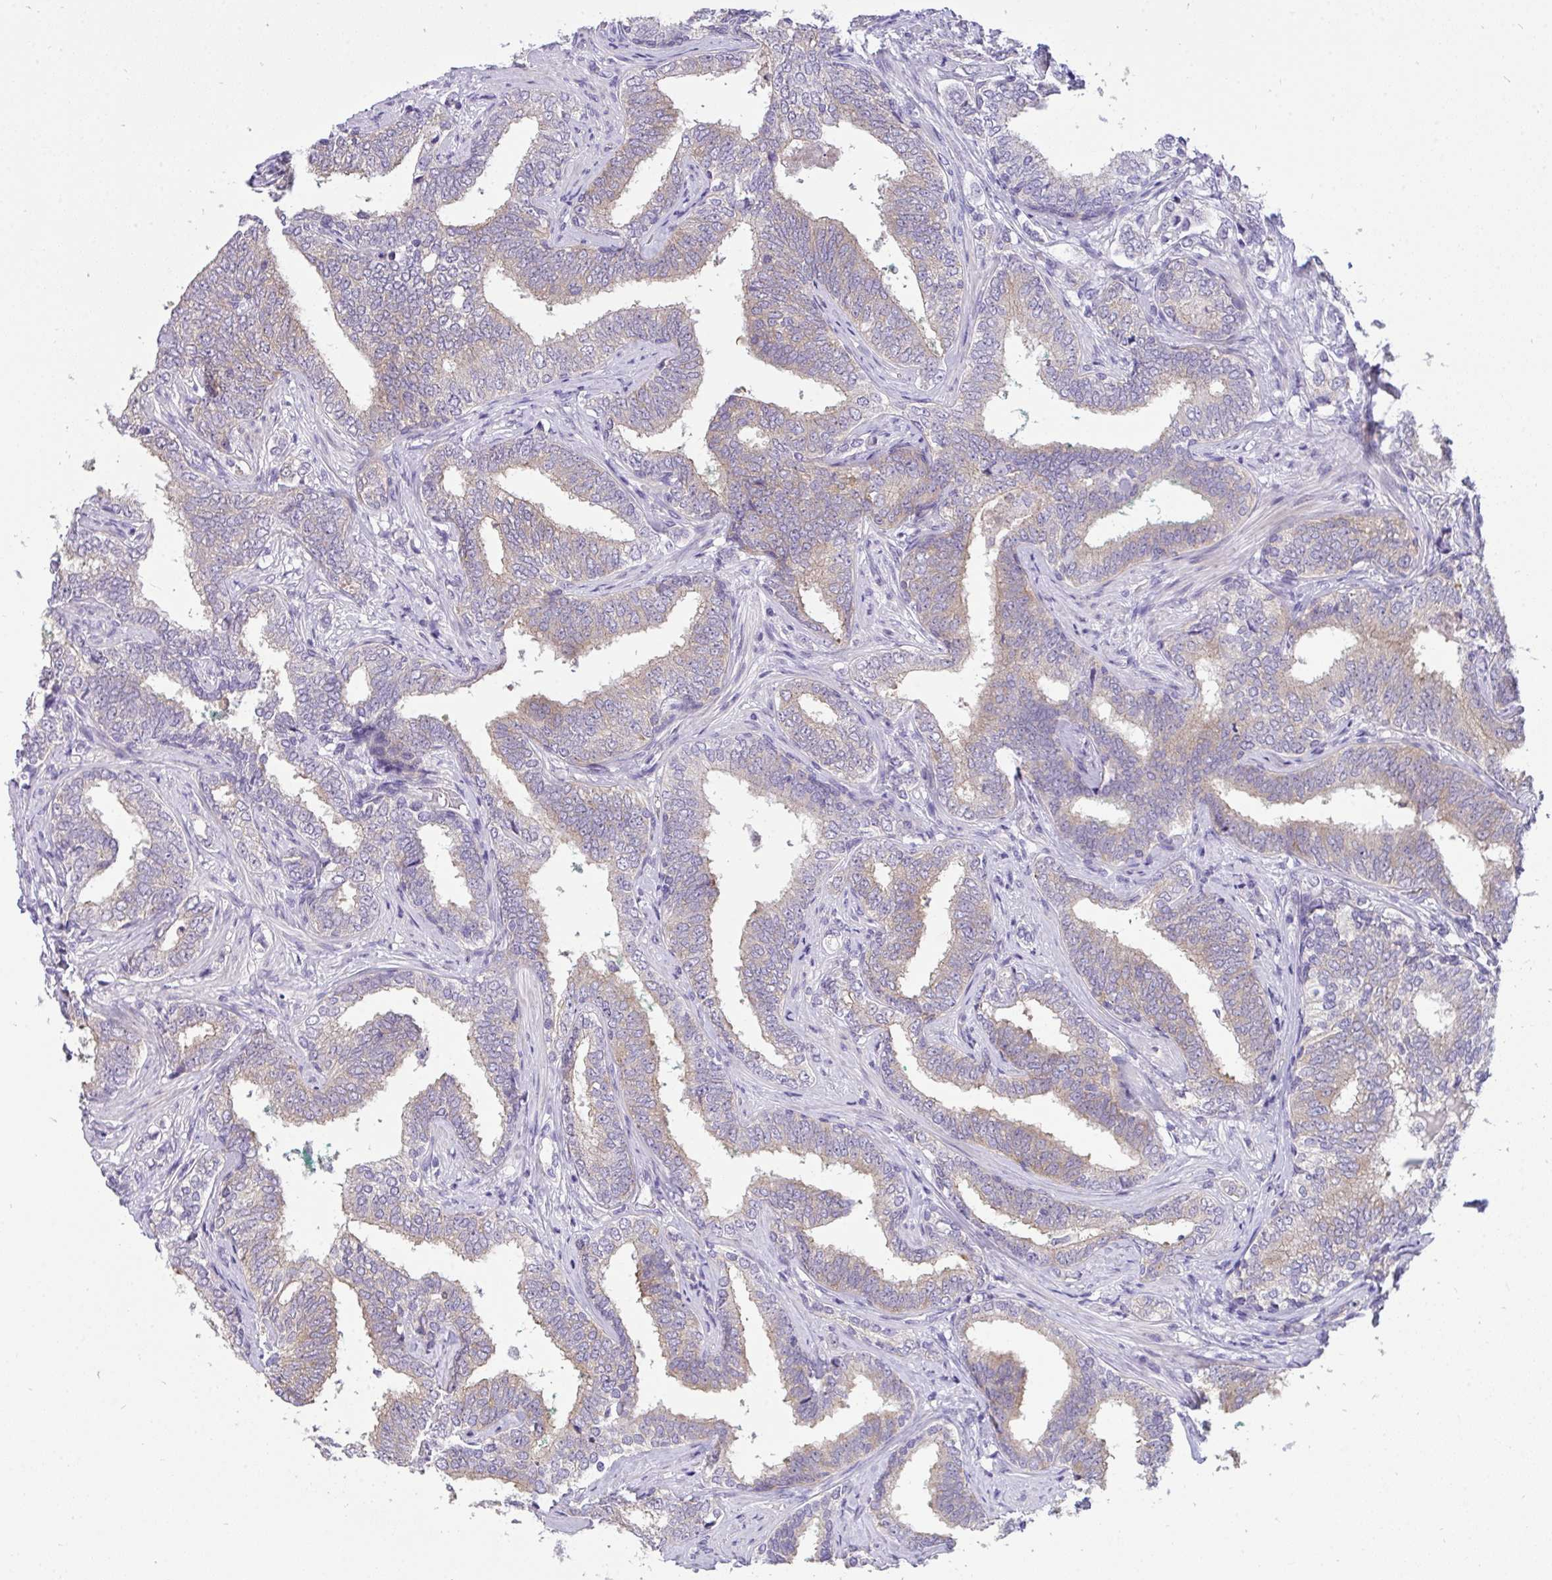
{"staining": {"intensity": "weak", "quantity": "25%-75%", "location": "cytoplasmic/membranous"}, "tissue": "prostate cancer", "cell_type": "Tumor cells", "image_type": "cancer", "snomed": [{"axis": "morphology", "description": "Adenocarcinoma, High grade"}, {"axis": "topography", "description": "Prostate"}], "caption": "This histopathology image shows immunohistochemistry staining of prostate cancer (adenocarcinoma (high-grade)), with low weak cytoplasmic/membranous expression in about 25%-75% of tumor cells.", "gene": "VGLL3", "patient": {"sex": "male", "age": 72}}